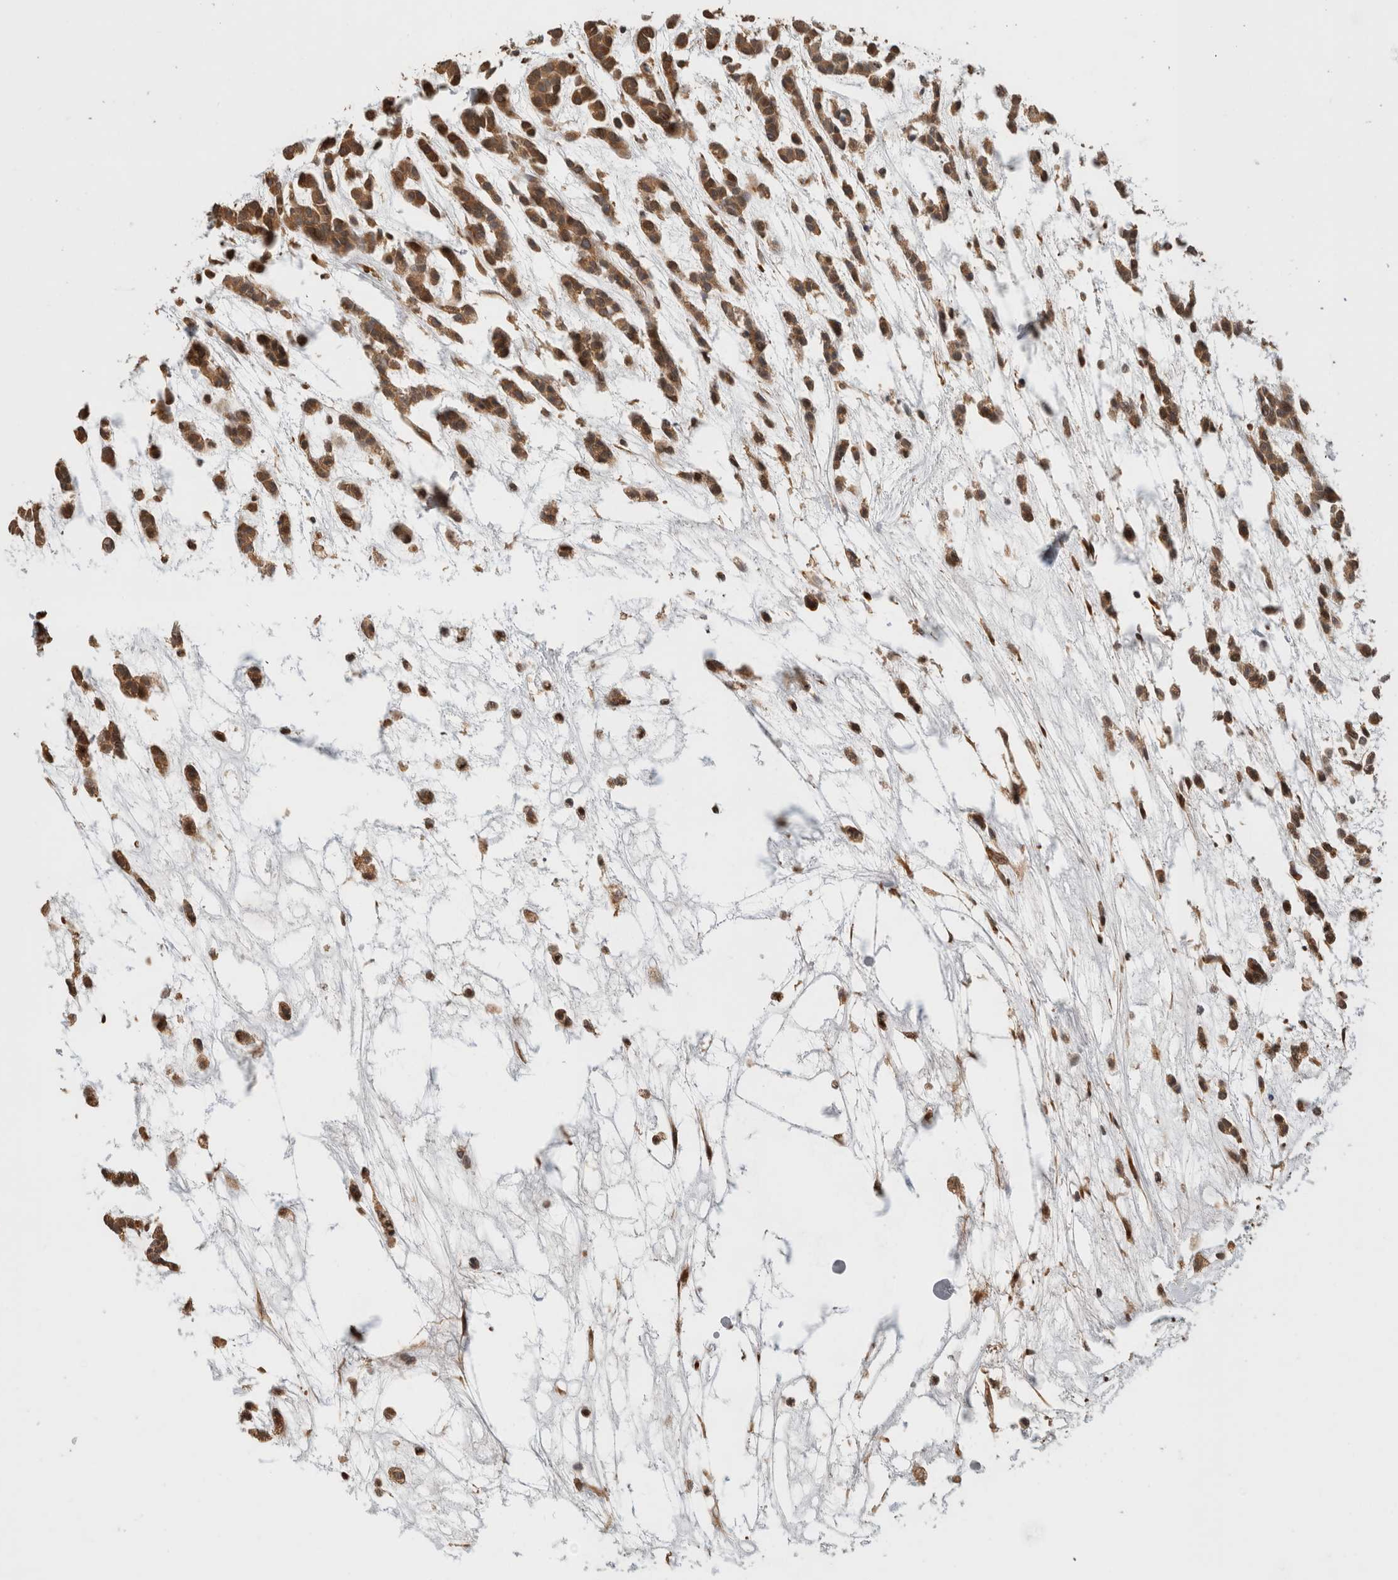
{"staining": {"intensity": "moderate", "quantity": ">75%", "location": "cytoplasmic/membranous"}, "tissue": "head and neck cancer", "cell_type": "Tumor cells", "image_type": "cancer", "snomed": [{"axis": "morphology", "description": "Adenocarcinoma, NOS"}, {"axis": "morphology", "description": "Adenoma, NOS"}, {"axis": "topography", "description": "Head-Neck"}], "caption": "Human head and neck cancer (adenoma) stained for a protein (brown) displays moderate cytoplasmic/membranous positive positivity in about >75% of tumor cells.", "gene": "PCDHB15", "patient": {"sex": "female", "age": 55}}